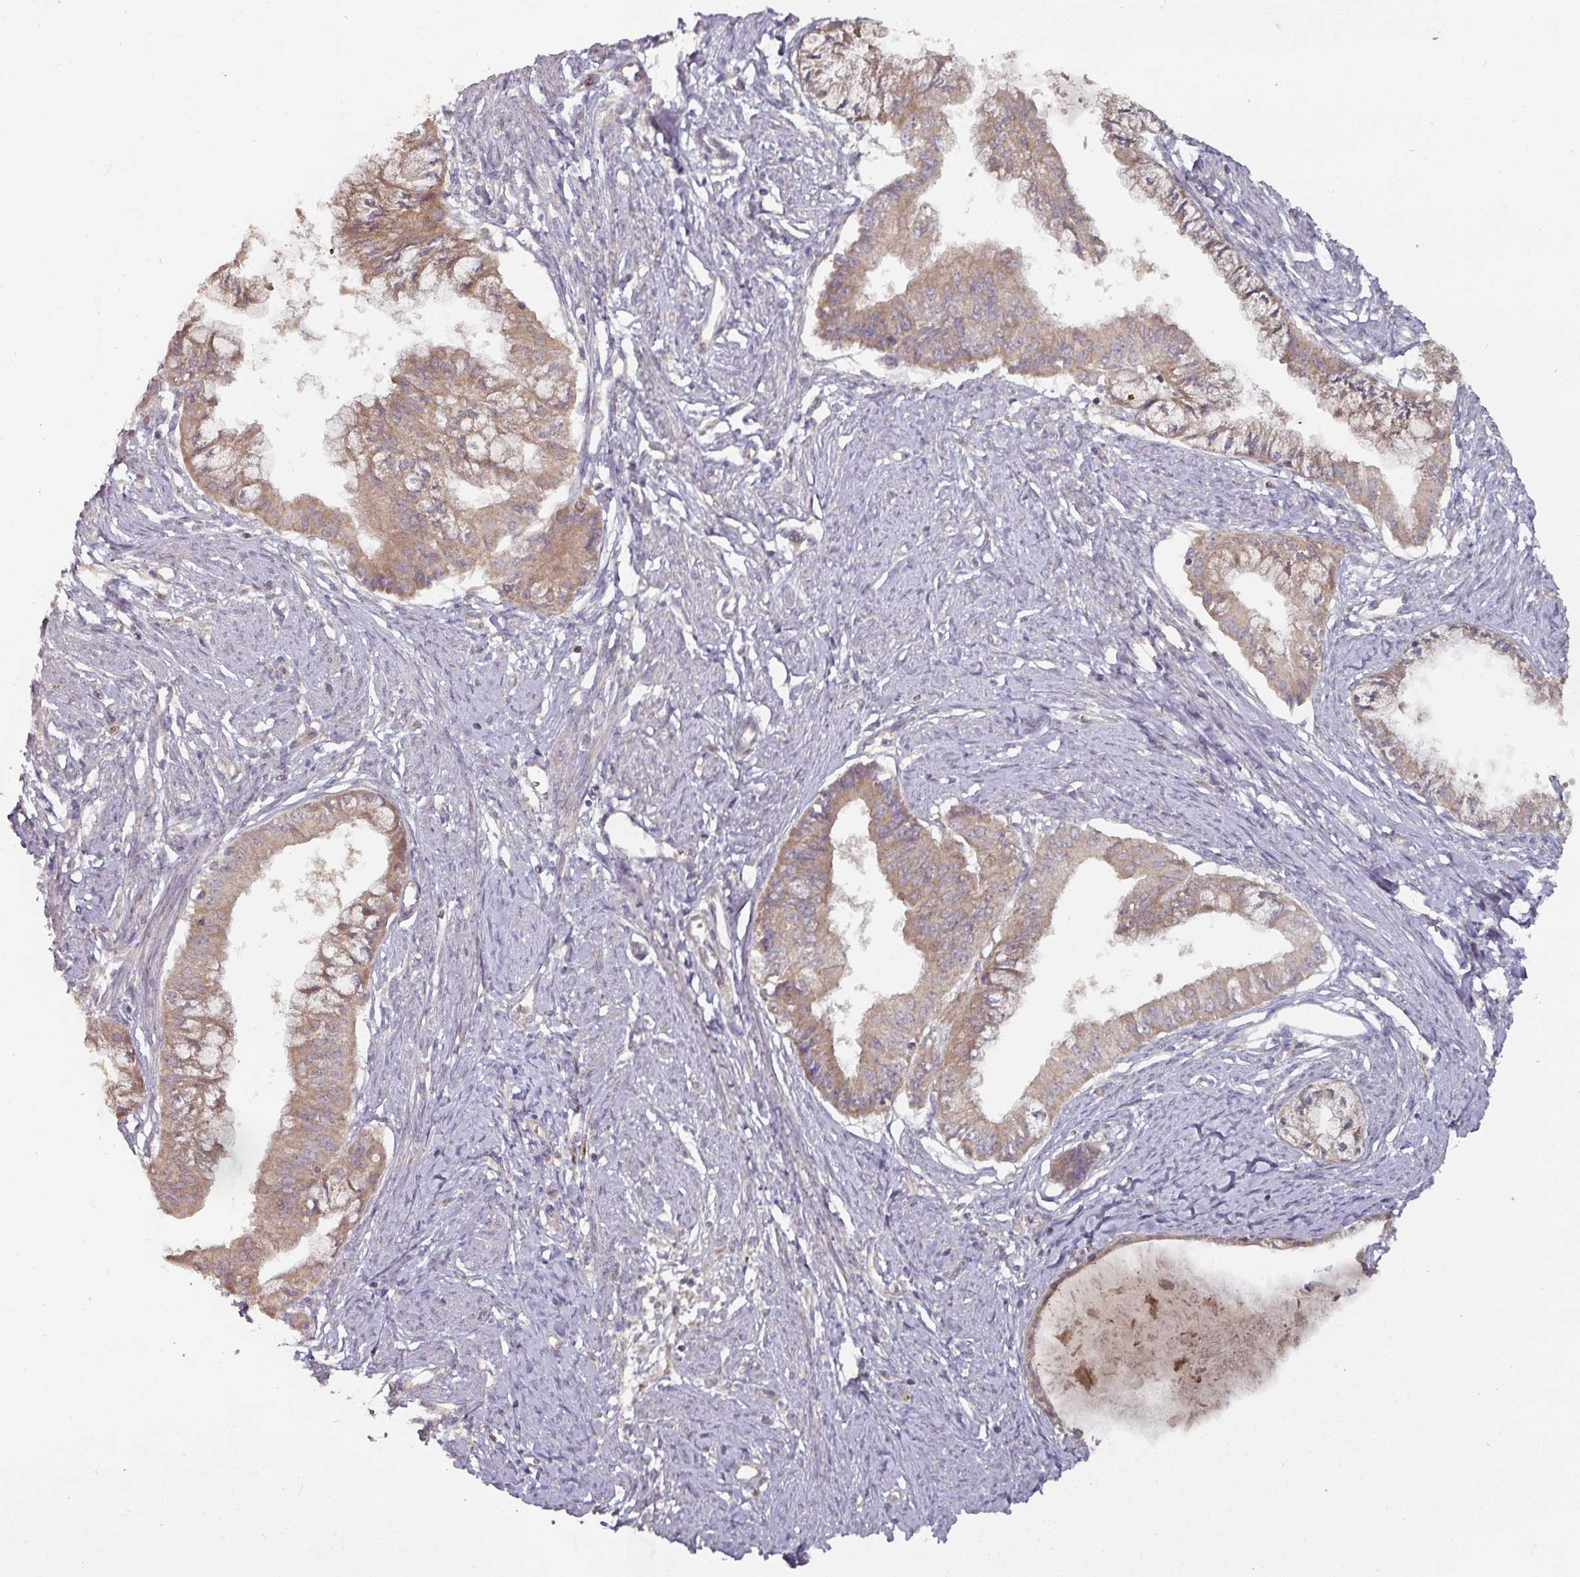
{"staining": {"intensity": "moderate", "quantity": ">75%", "location": "cytoplasmic/membranous"}, "tissue": "endometrial cancer", "cell_type": "Tumor cells", "image_type": "cancer", "snomed": [{"axis": "morphology", "description": "Adenocarcinoma, NOS"}, {"axis": "topography", "description": "Endometrium"}], "caption": "An image showing moderate cytoplasmic/membranous positivity in about >75% of tumor cells in endometrial cancer (adenocarcinoma), as visualized by brown immunohistochemical staining.", "gene": "DNAJC7", "patient": {"sex": "female", "age": 76}}